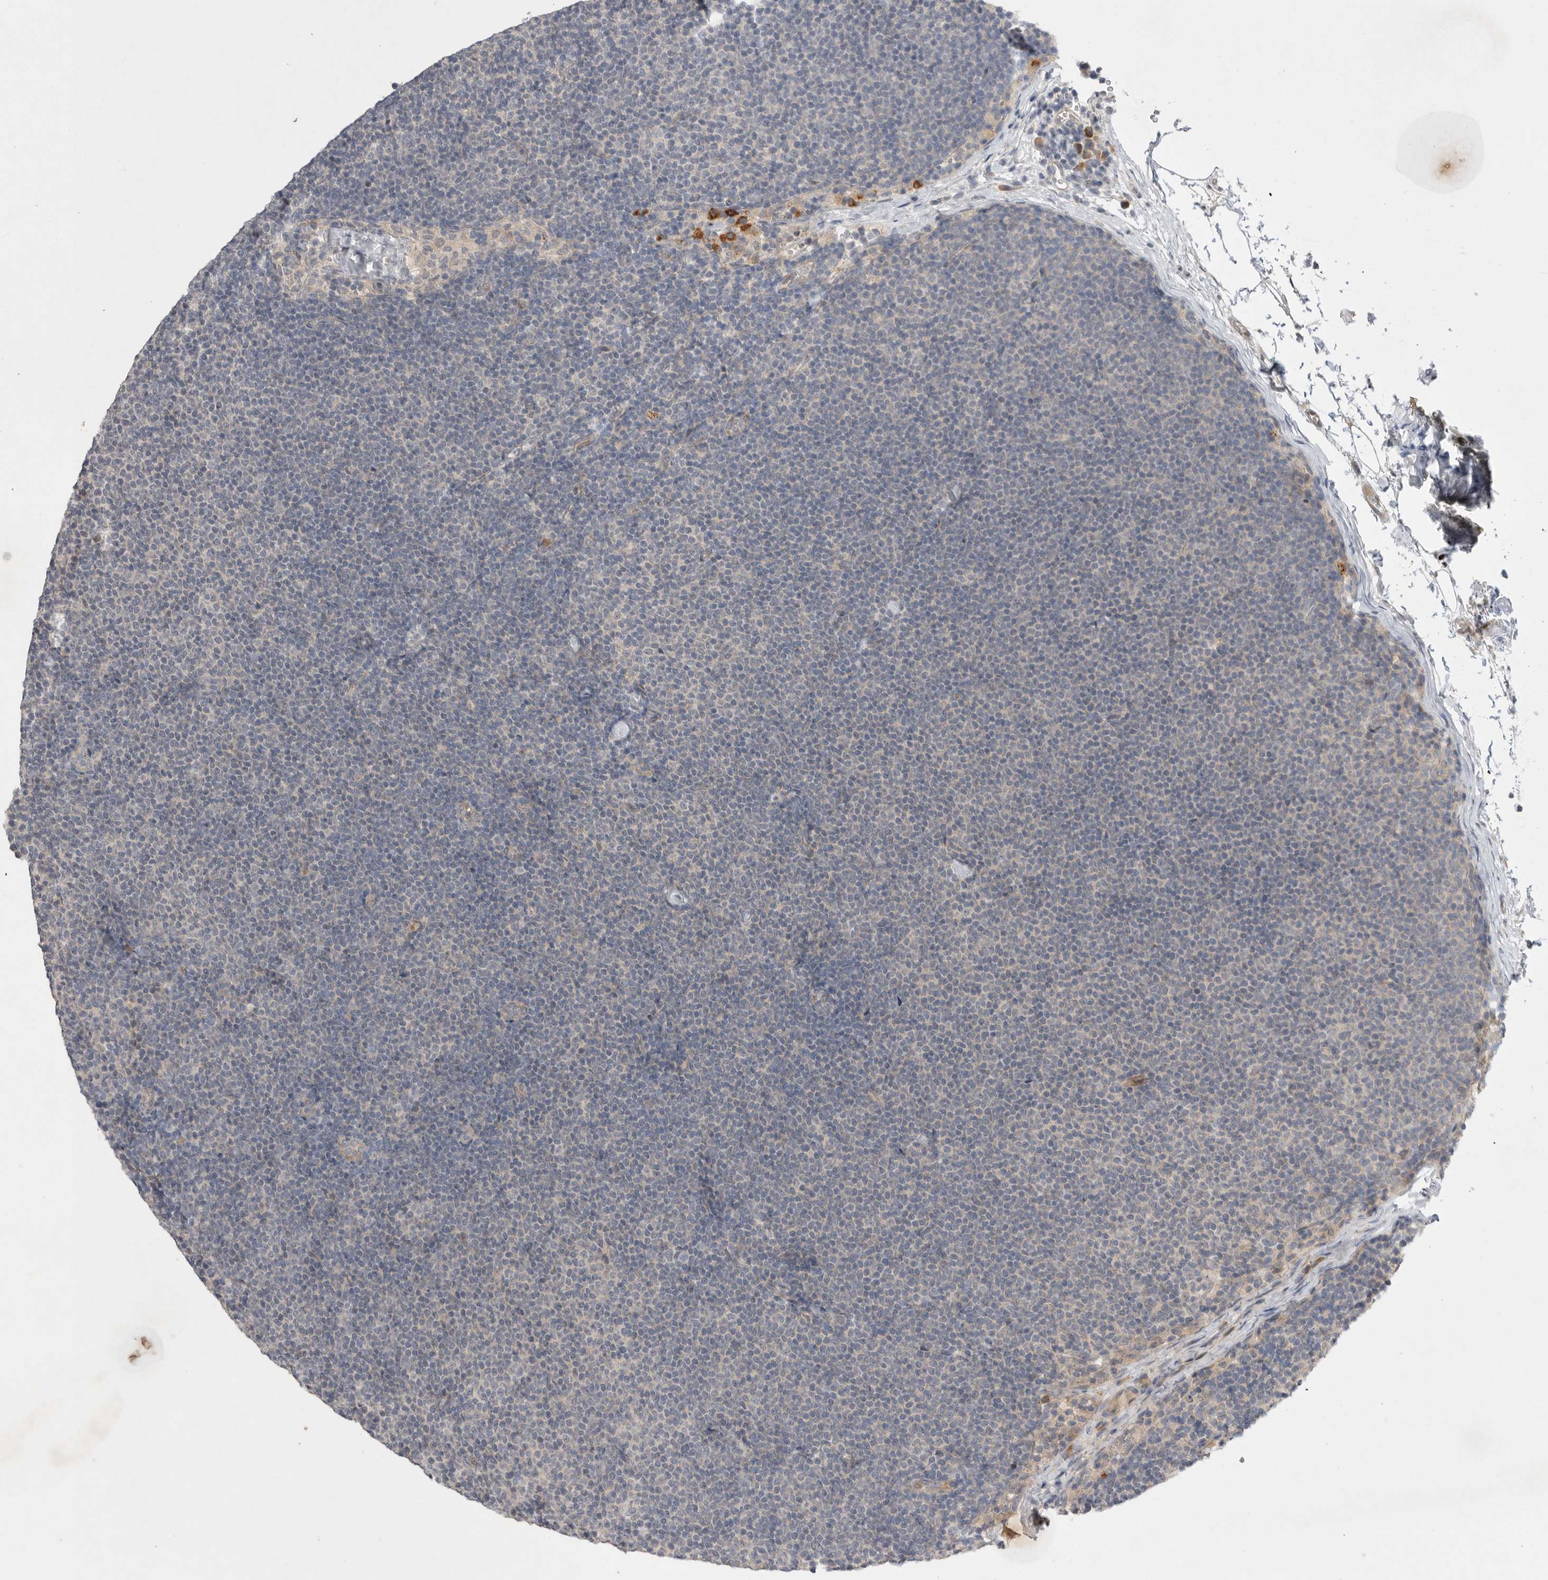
{"staining": {"intensity": "negative", "quantity": "none", "location": "none"}, "tissue": "lymphoma", "cell_type": "Tumor cells", "image_type": "cancer", "snomed": [{"axis": "morphology", "description": "Malignant lymphoma, non-Hodgkin's type, Low grade"}, {"axis": "topography", "description": "Lymph node"}], "caption": "DAB immunohistochemical staining of malignant lymphoma, non-Hodgkin's type (low-grade) demonstrates no significant expression in tumor cells.", "gene": "NRCAM", "patient": {"sex": "female", "age": 53}}